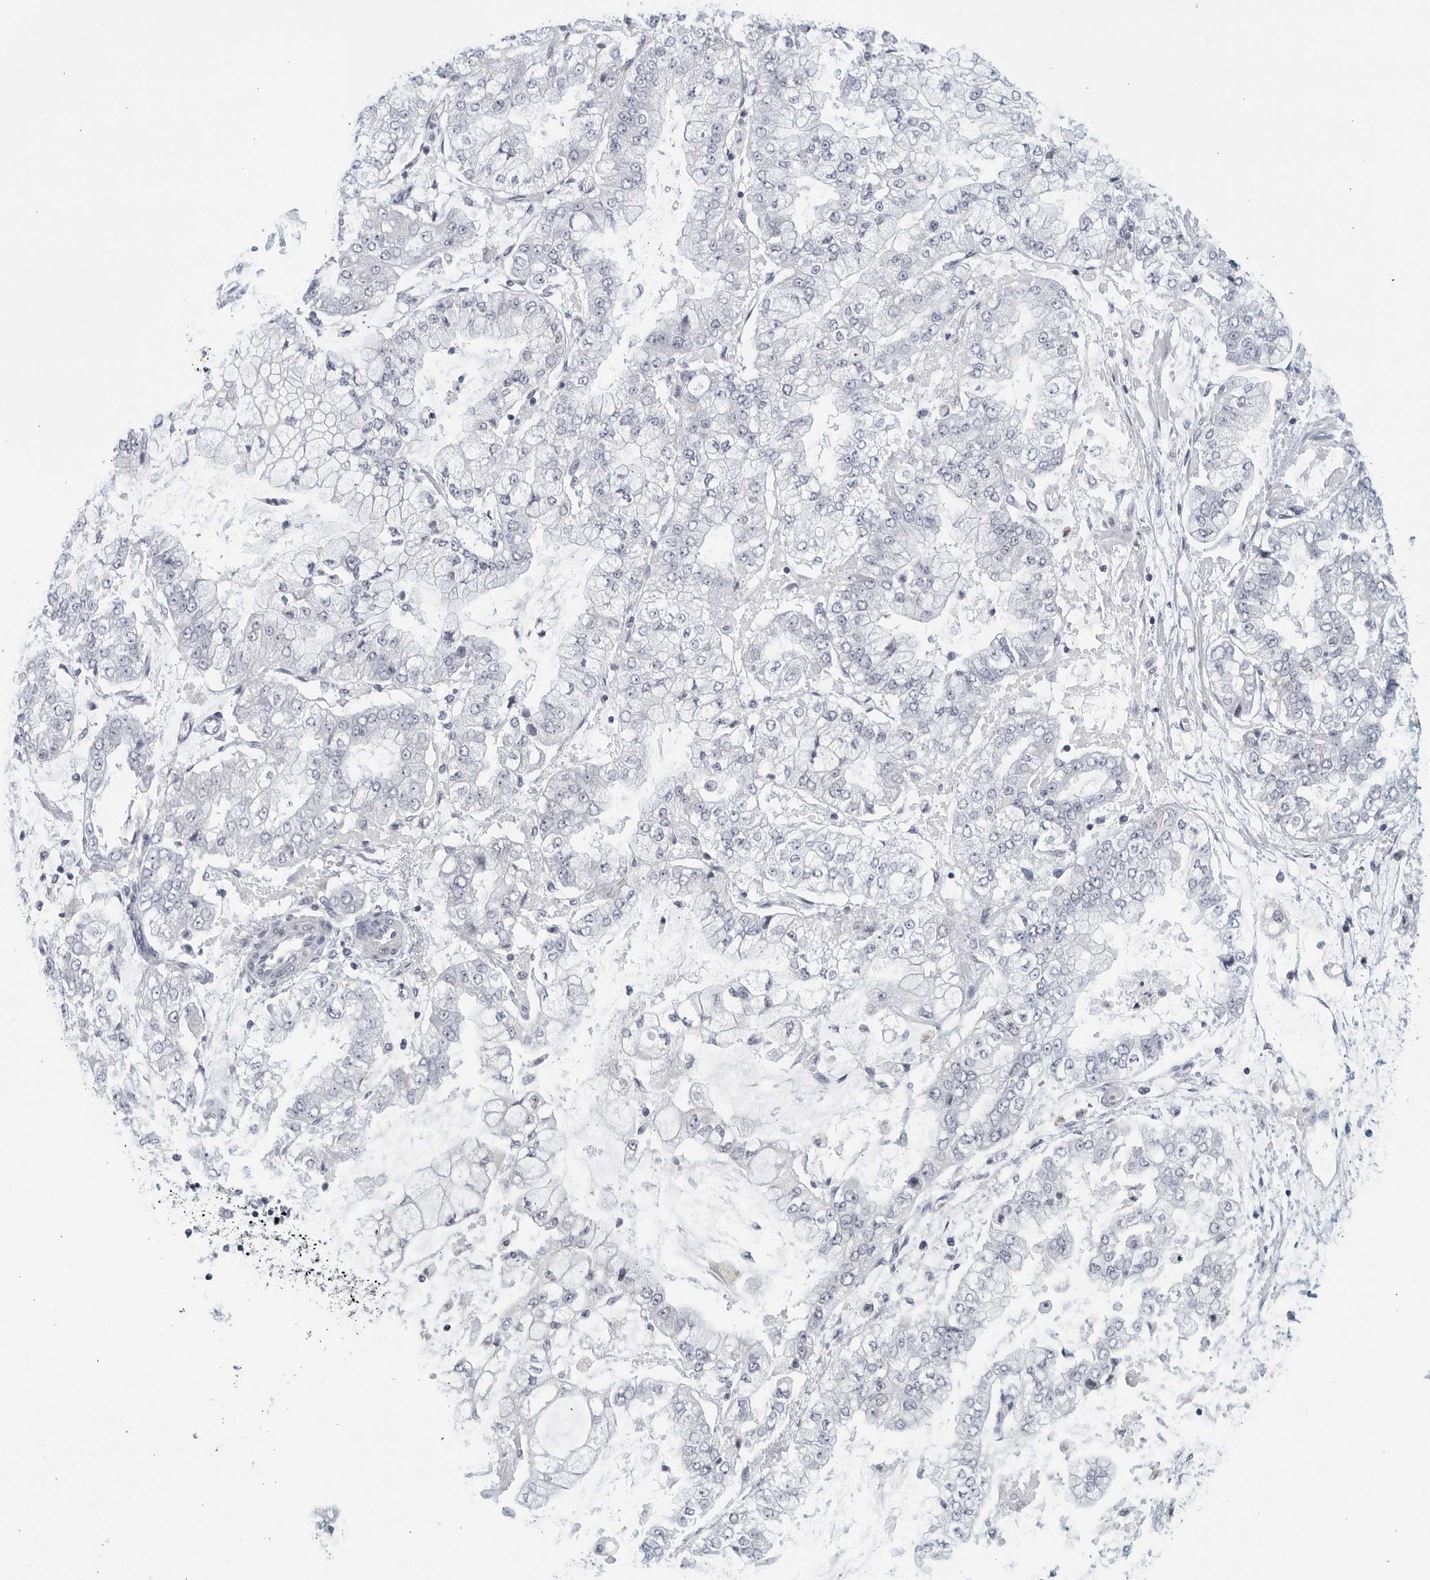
{"staining": {"intensity": "negative", "quantity": "none", "location": "none"}, "tissue": "stomach cancer", "cell_type": "Tumor cells", "image_type": "cancer", "snomed": [{"axis": "morphology", "description": "Adenocarcinoma, NOS"}, {"axis": "topography", "description": "Stomach"}], "caption": "DAB (3,3'-diaminobenzidine) immunohistochemical staining of human stomach cancer (adenocarcinoma) demonstrates no significant positivity in tumor cells. (DAB IHC, high magnification).", "gene": "MATN1", "patient": {"sex": "male", "age": 76}}